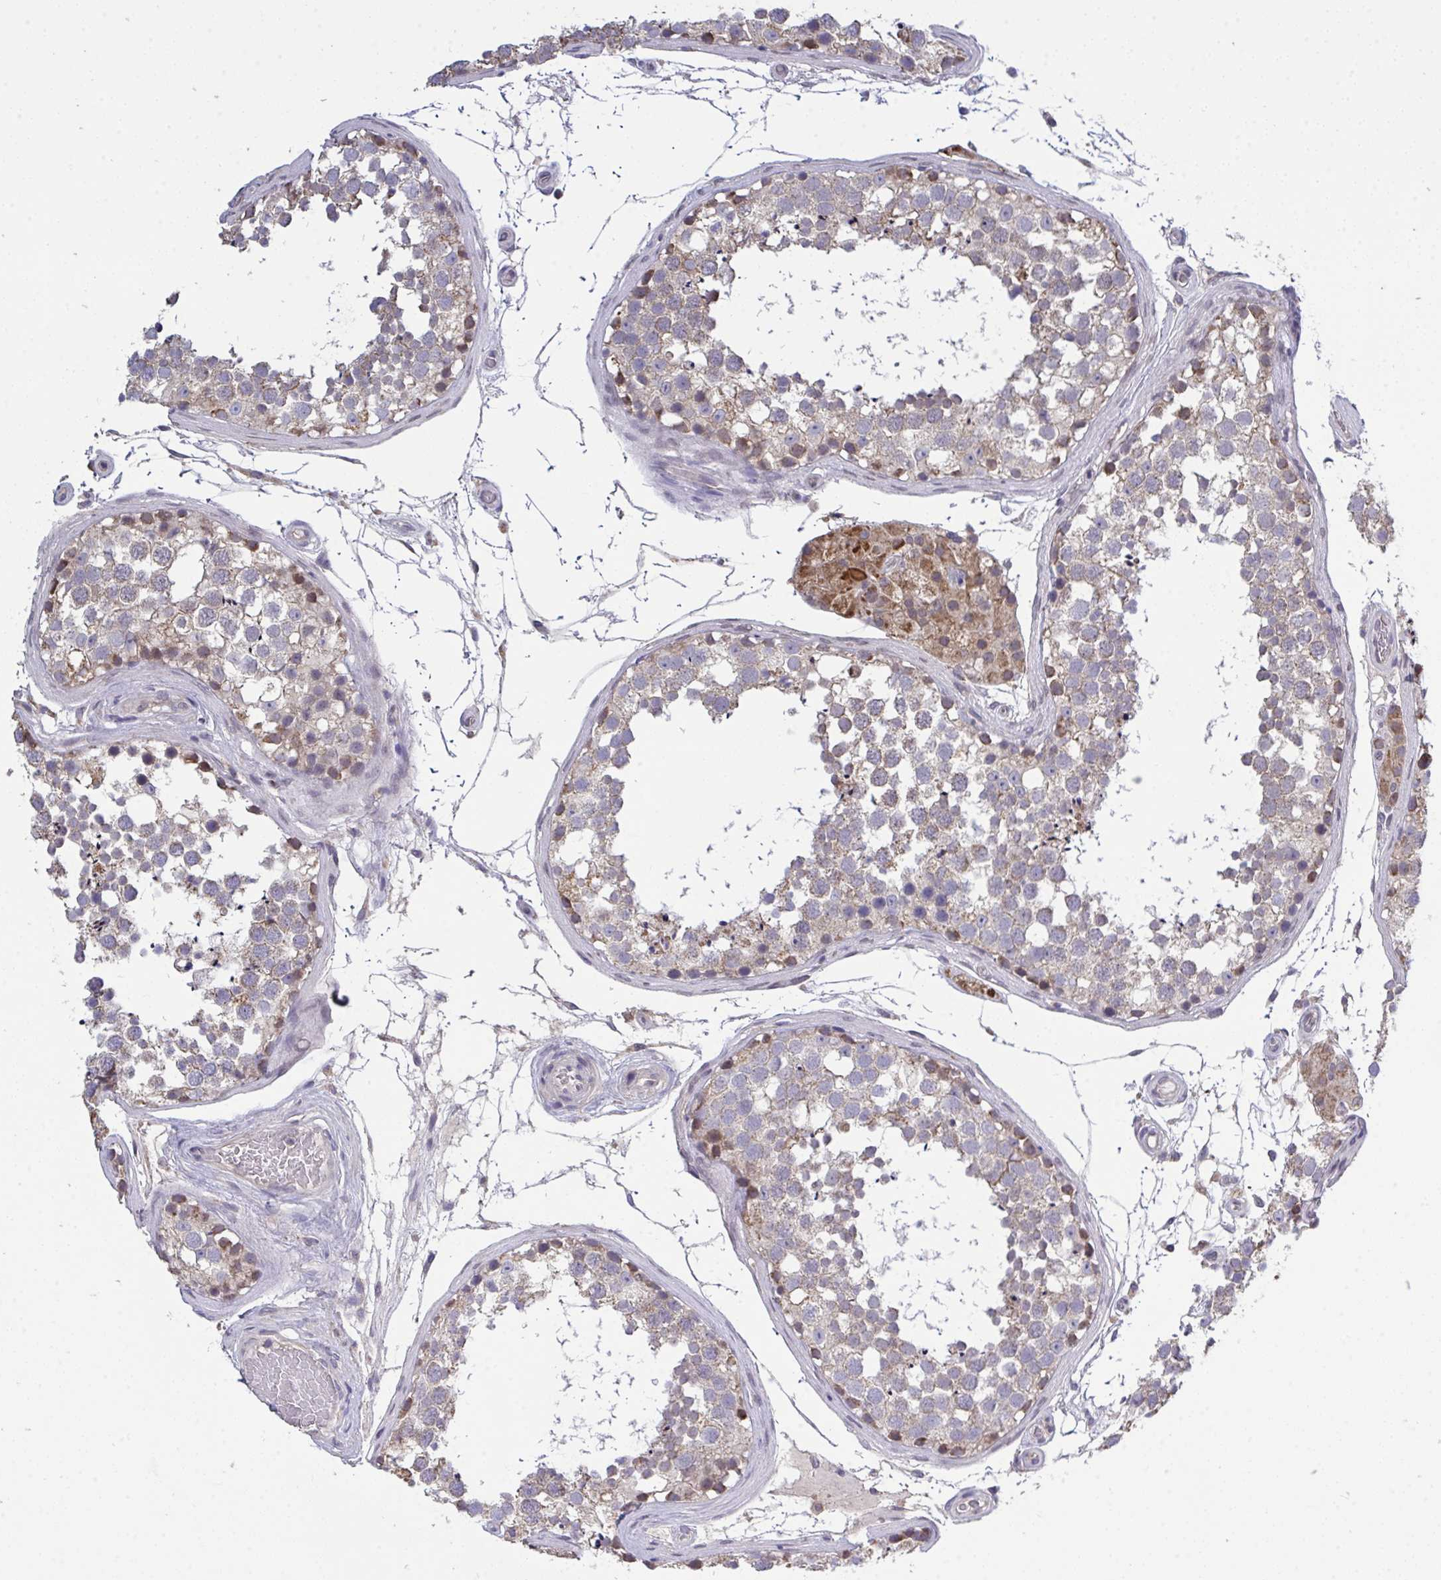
{"staining": {"intensity": "moderate", "quantity": "<25%", "location": "cytoplasmic/membranous"}, "tissue": "testis", "cell_type": "Cells in seminiferous ducts", "image_type": "normal", "snomed": [{"axis": "morphology", "description": "Normal tissue, NOS"}, {"axis": "morphology", "description": "Seminoma, NOS"}, {"axis": "topography", "description": "Testis"}], "caption": "An IHC histopathology image of unremarkable tissue is shown. Protein staining in brown highlights moderate cytoplasmic/membranous positivity in testis within cells in seminiferous ducts. The staining was performed using DAB (3,3'-diaminobenzidine), with brown indicating positive protein expression. Nuclei are stained blue with hematoxylin.", "gene": "PPM1H", "patient": {"sex": "male", "age": 65}}